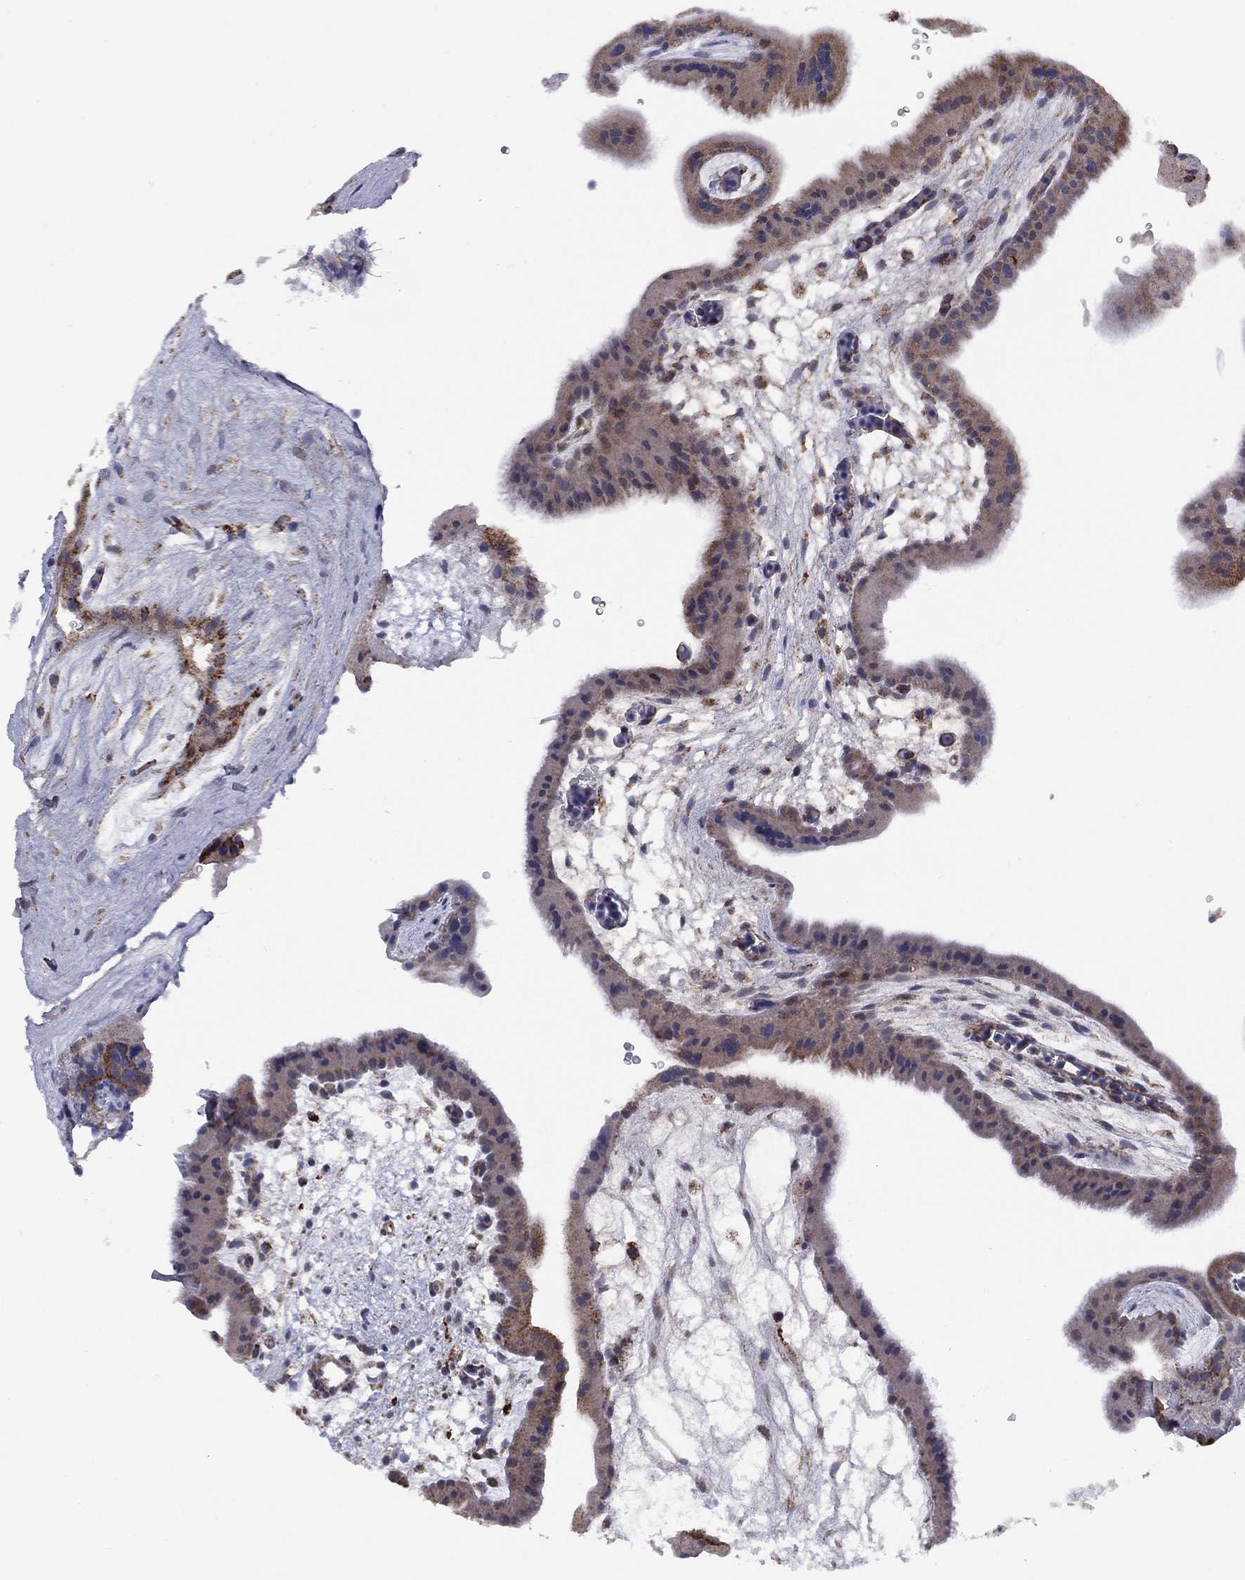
{"staining": {"intensity": "strong", "quantity": "25%-75%", "location": "cytoplasmic/membranous"}, "tissue": "placenta", "cell_type": "Trophoblastic cells", "image_type": "normal", "snomed": [{"axis": "morphology", "description": "Normal tissue, NOS"}, {"axis": "topography", "description": "Placenta"}], "caption": "Immunohistochemical staining of benign human placenta demonstrates strong cytoplasmic/membranous protein positivity in approximately 25%-75% of trophoblastic cells.", "gene": "PPP2R5A", "patient": {"sex": "female", "age": 19}}